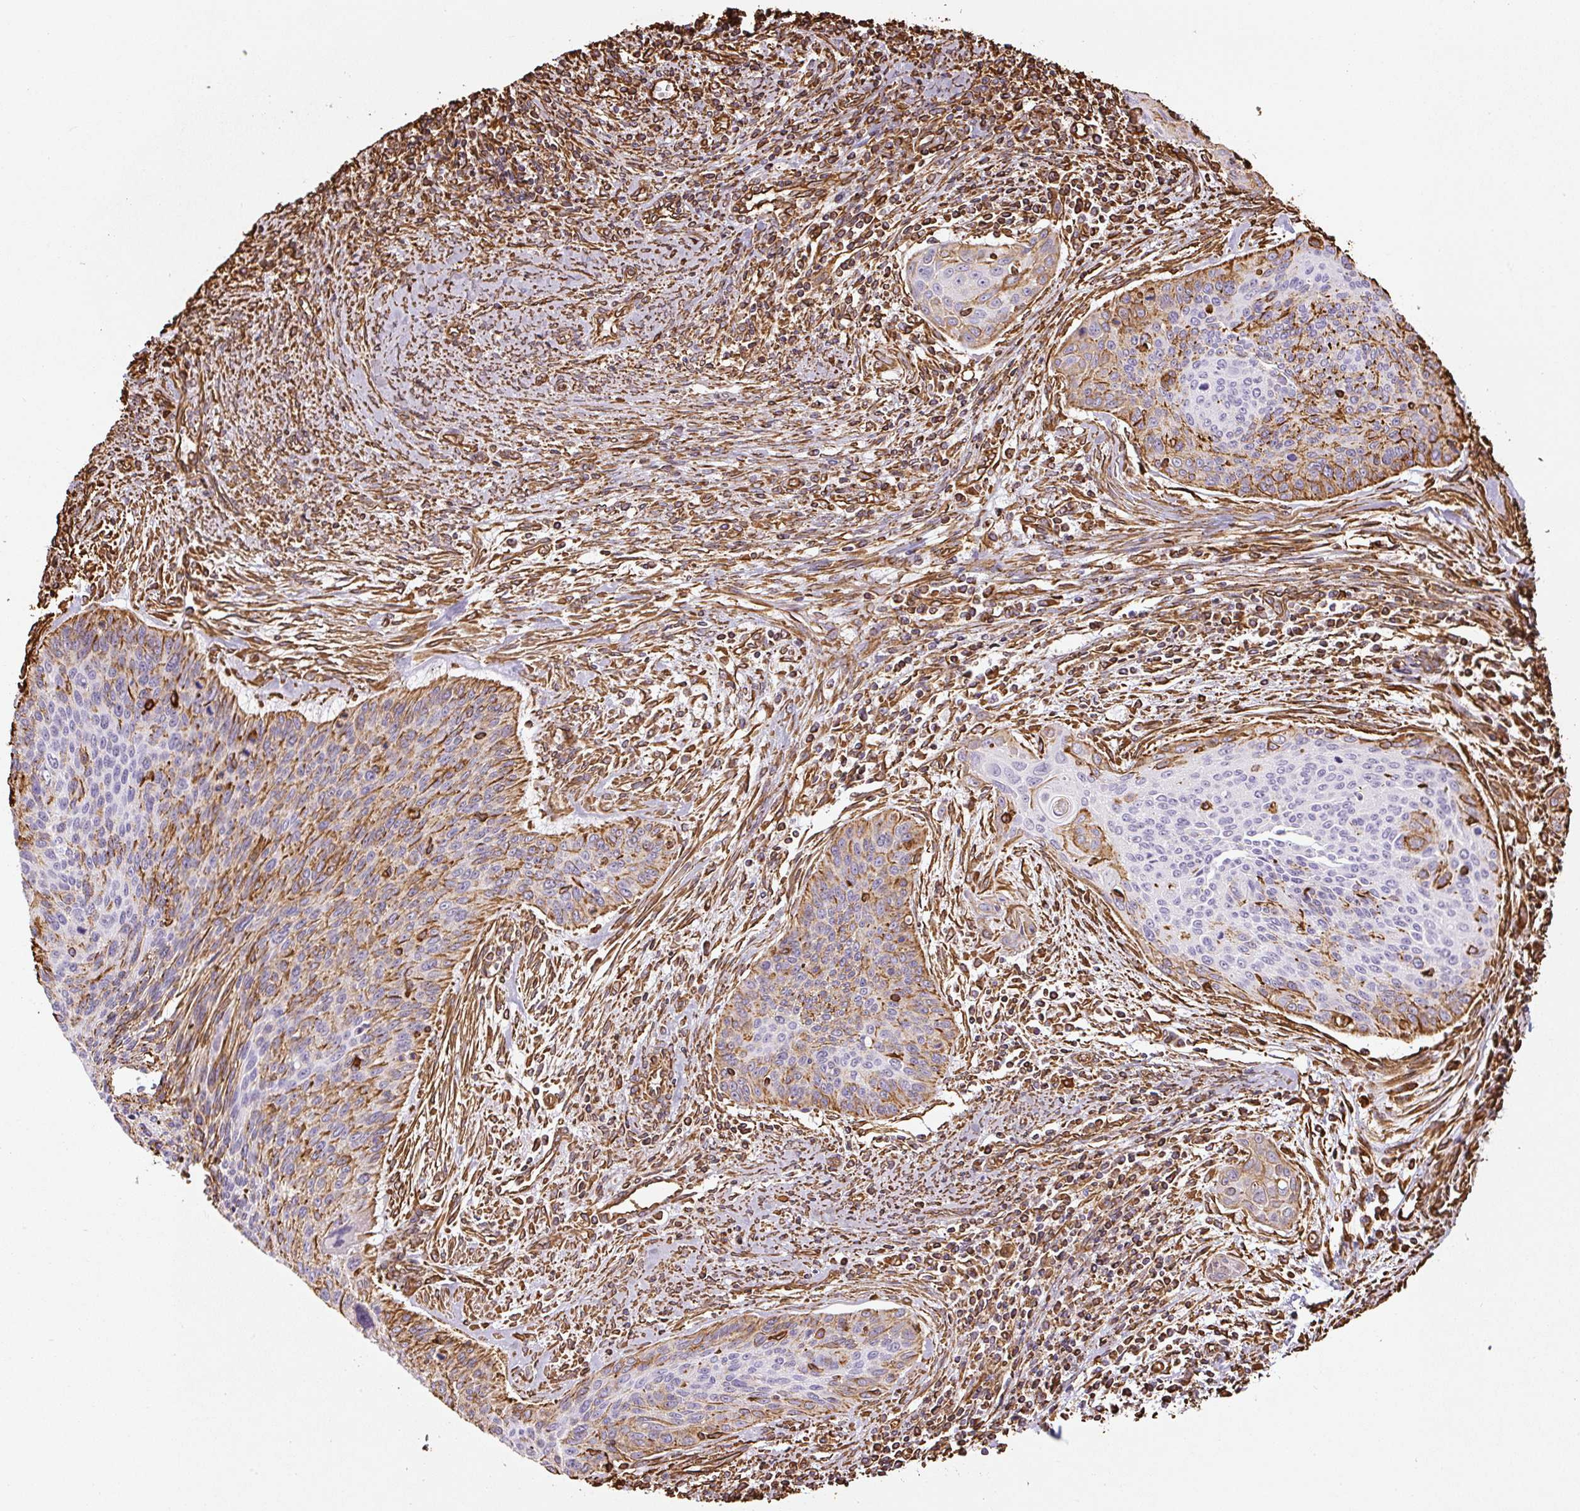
{"staining": {"intensity": "moderate", "quantity": "25%-75%", "location": "cytoplasmic/membranous"}, "tissue": "cervical cancer", "cell_type": "Tumor cells", "image_type": "cancer", "snomed": [{"axis": "morphology", "description": "Squamous cell carcinoma, NOS"}, {"axis": "topography", "description": "Cervix"}], "caption": "Squamous cell carcinoma (cervical) tissue demonstrates moderate cytoplasmic/membranous expression in about 25%-75% of tumor cells, visualized by immunohistochemistry.", "gene": "VIM", "patient": {"sex": "female", "age": 55}}